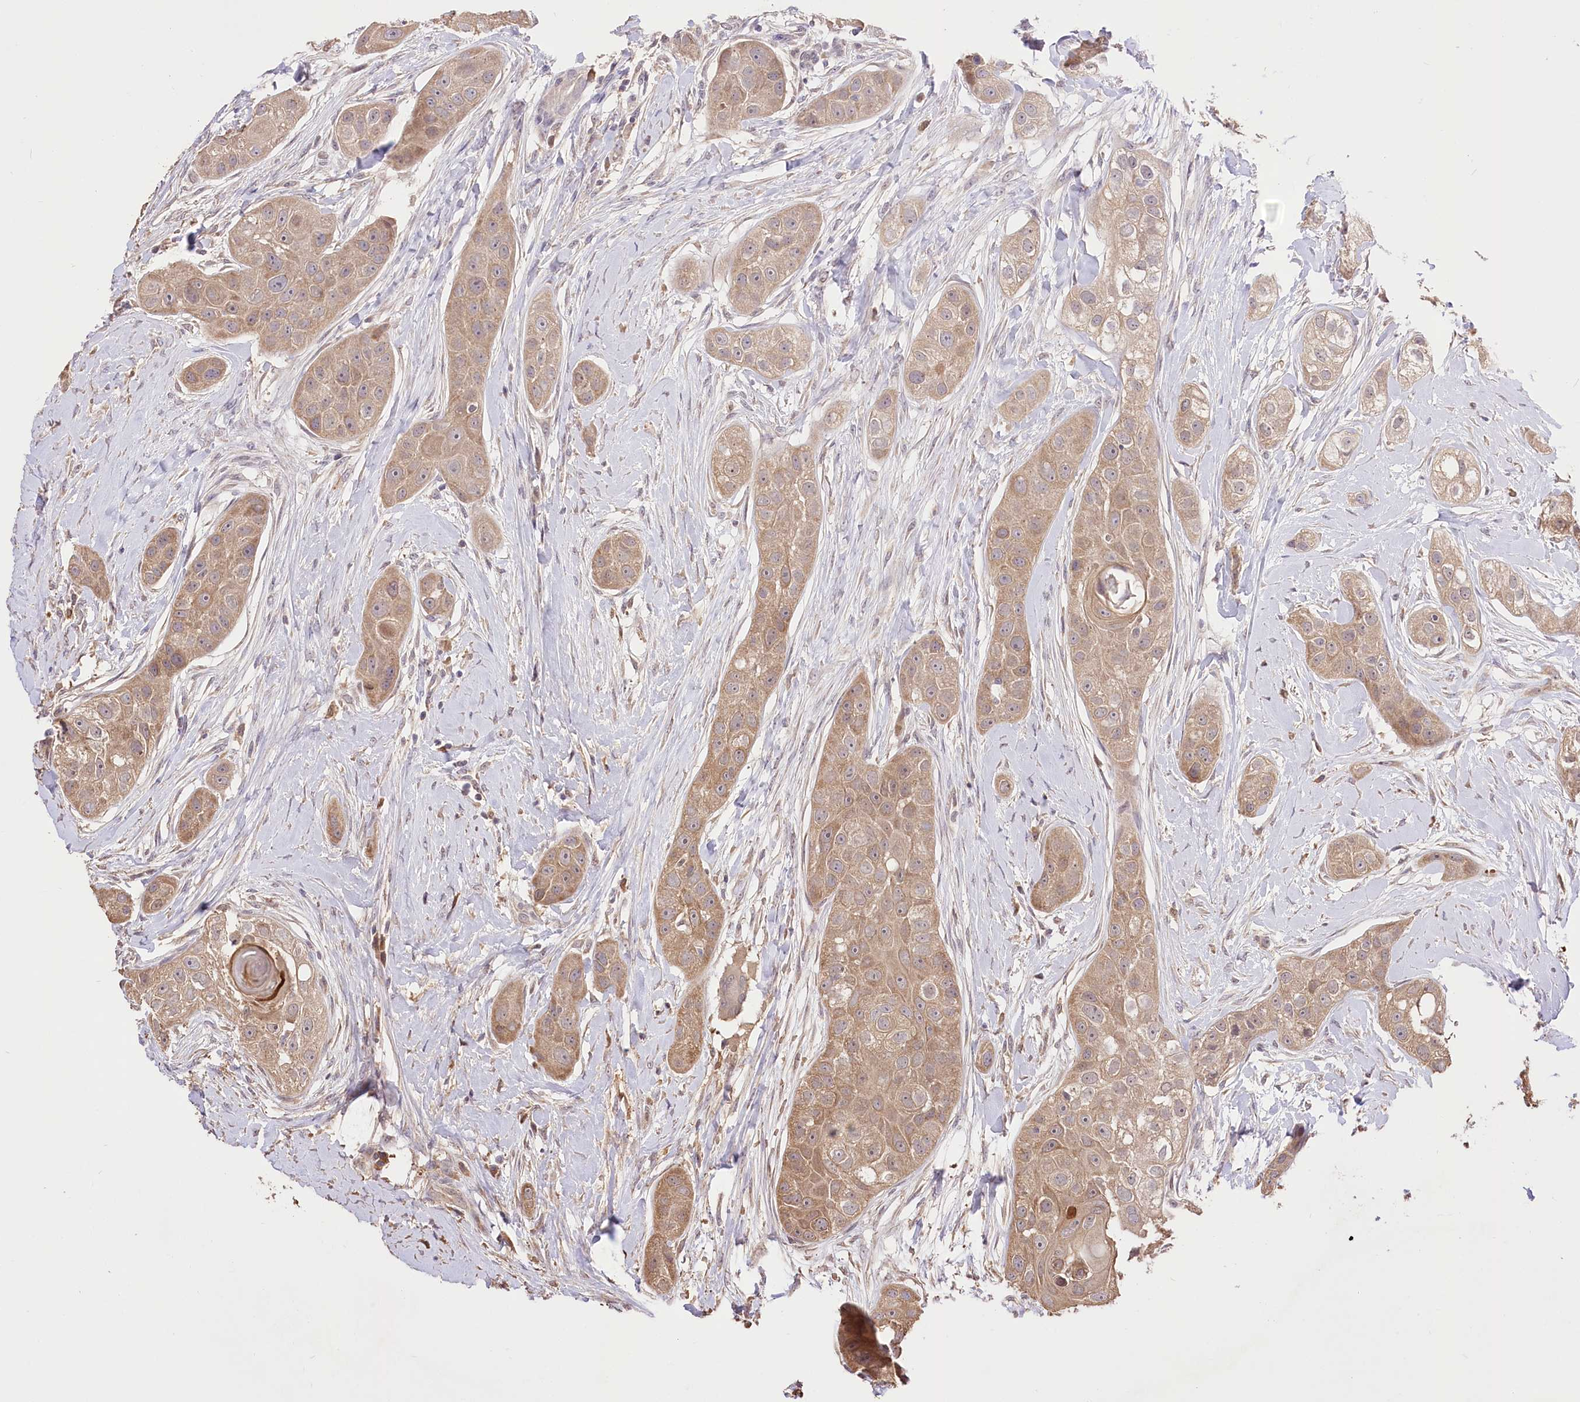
{"staining": {"intensity": "moderate", "quantity": ">75%", "location": "cytoplasmic/membranous"}, "tissue": "head and neck cancer", "cell_type": "Tumor cells", "image_type": "cancer", "snomed": [{"axis": "morphology", "description": "Normal tissue, NOS"}, {"axis": "morphology", "description": "Squamous cell carcinoma, NOS"}, {"axis": "topography", "description": "Skeletal muscle"}, {"axis": "topography", "description": "Head-Neck"}], "caption": "There is medium levels of moderate cytoplasmic/membranous staining in tumor cells of head and neck cancer, as demonstrated by immunohistochemical staining (brown color).", "gene": "R3HDM2", "patient": {"sex": "male", "age": 51}}